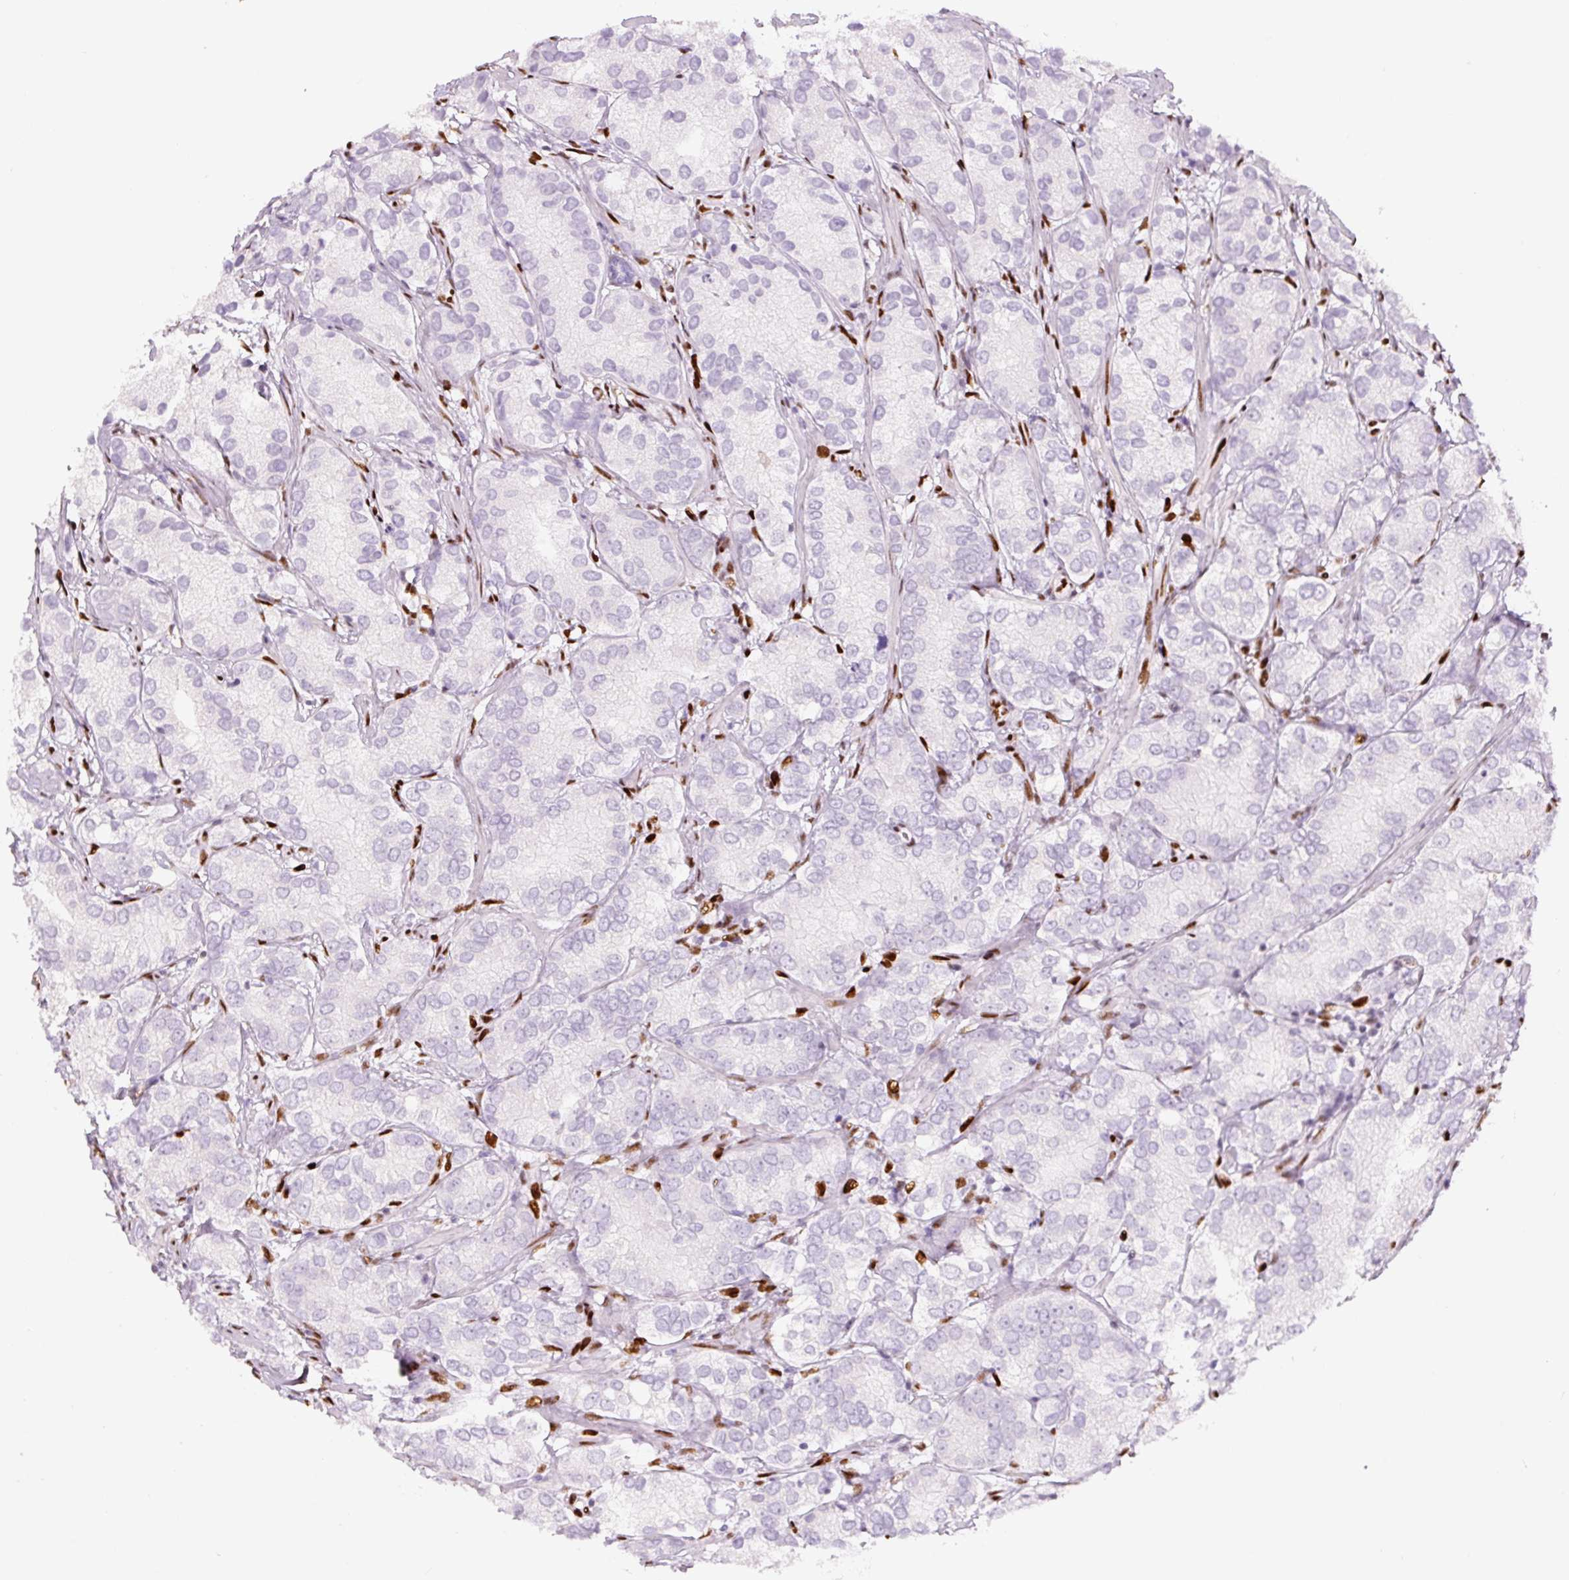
{"staining": {"intensity": "negative", "quantity": "none", "location": "none"}, "tissue": "prostate cancer", "cell_type": "Tumor cells", "image_type": "cancer", "snomed": [{"axis": "morphology", "description": "Adenocarcinoma, High grade"}, {"axis": "topography", "description": "Prostate"}], "caption": "DAB (3,3'-diaminobenzidine) immunohistochemical staining of human prostate cancer displays no significant expression in tumor cells.", "gene": "ZEB1", "patient": {"sex": "male", "age": 82}}